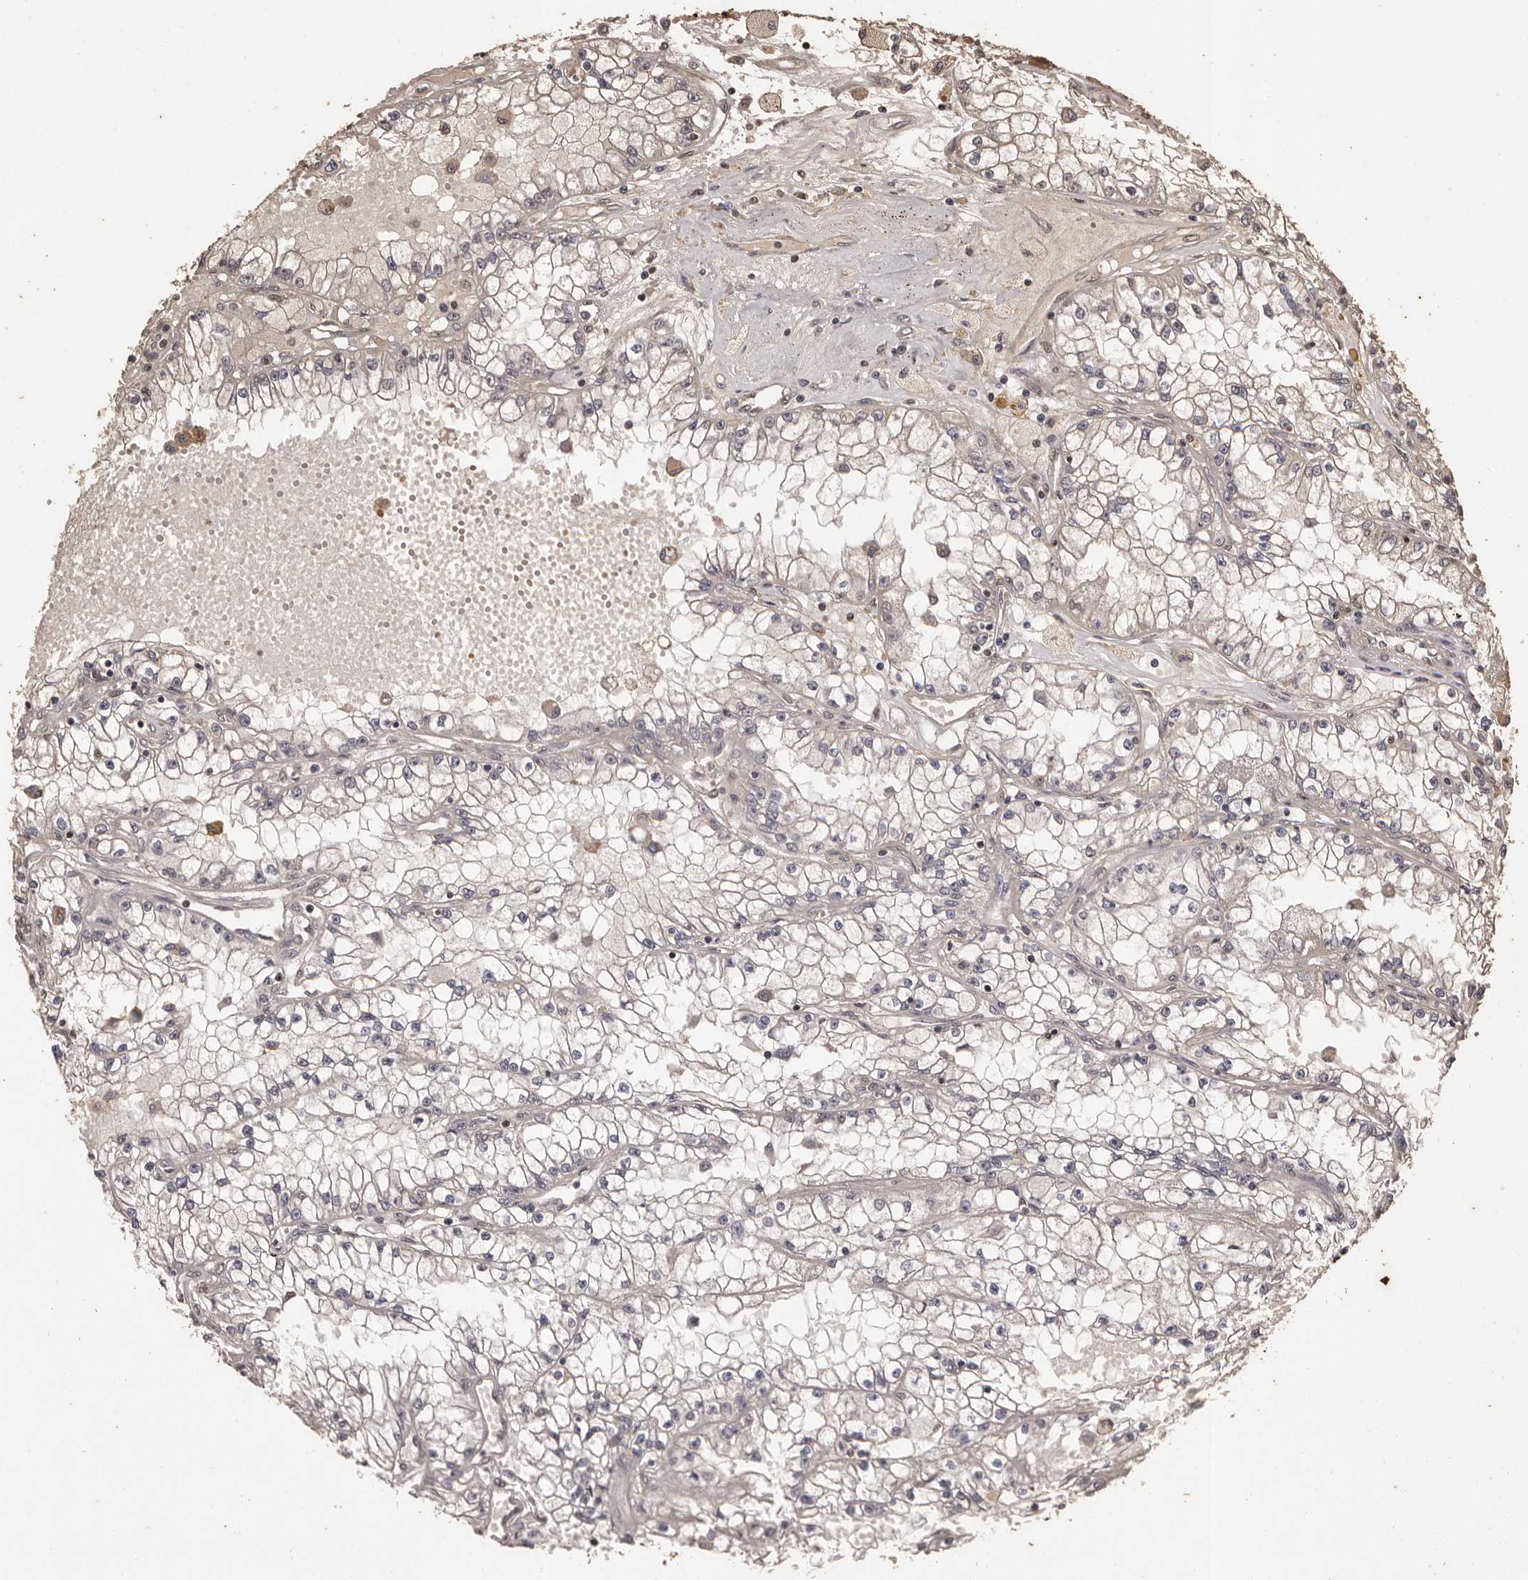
{"staining": {"intensity": "weak", "quantity": "<25%", "location": "cytoplasmic/membranous,nuclear"}, "tissue": "renal cancer", "cell_type": "Tumor cells", "image_type": "cancer", "snomed": [{"axis": "morphology", "description": "Adenocarcinoma, NOS"}, {"axis": "topography", "description": "Kidney"}], "caption": "Immunohistochemical staining of human renal cancer shows no significant expression in tumor cells.", "gene": "NAV1", "patient": {"sex": "male", "age": 56}}